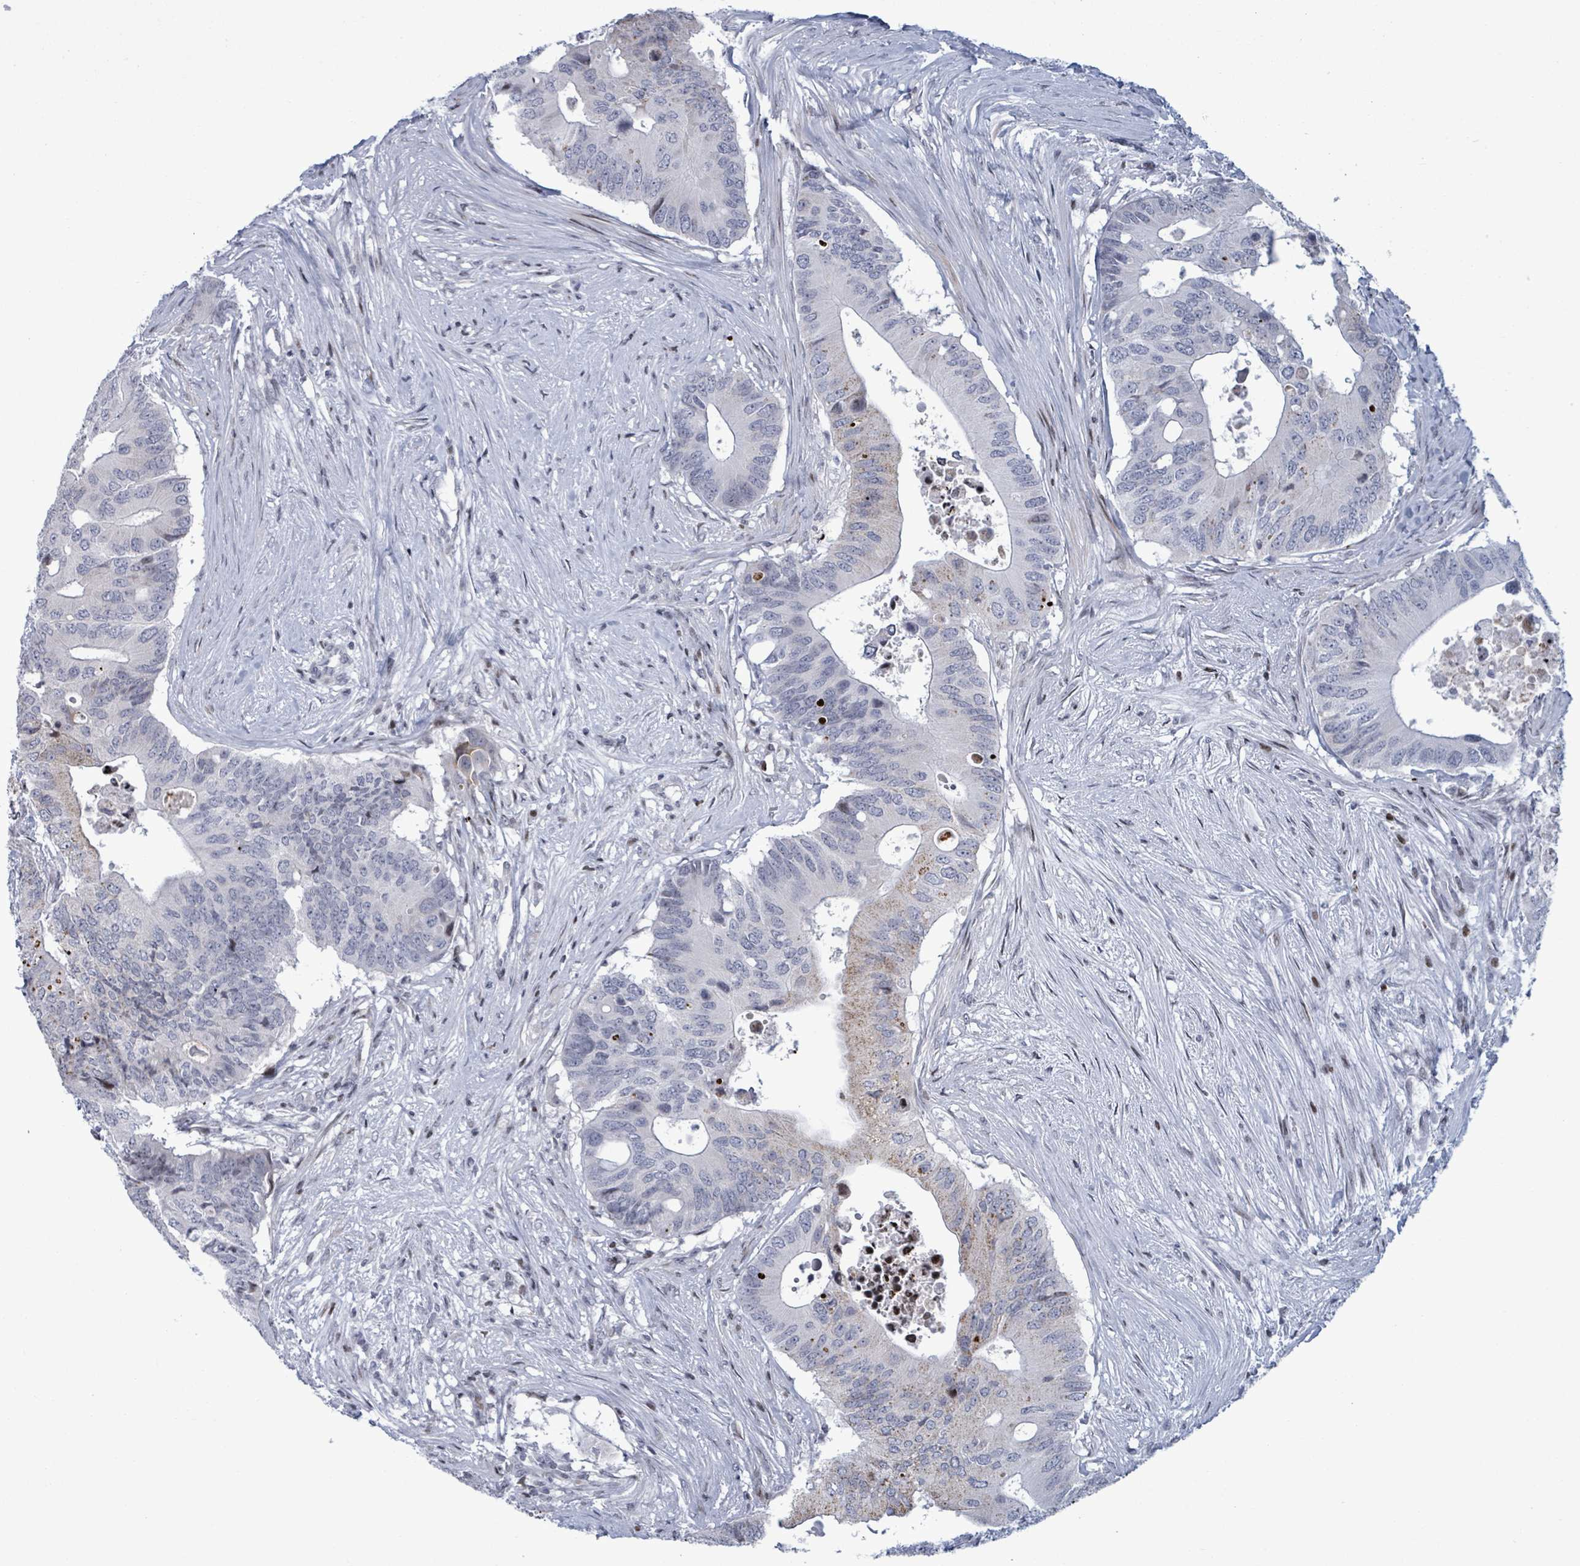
{"staining": {"intensity": "weak", "quantity": "<25%", "location": "cytoplasmic/membranous"}, "tissue": "colorectal cancer", "cell_type": "Tumor cells", "image_type": "cancer", "snomed": [{"axis": "morphology", "description": "Adenocarcinoma, NOS"}, {"axis": "topography", "description": "Colon"}], "caption": "Colorectal cancer was stained to show a protein in brown. There is no significant expression in tumor cells.", "gene": "FNDC4", "patient": {"sex": "male", "age": 71}}